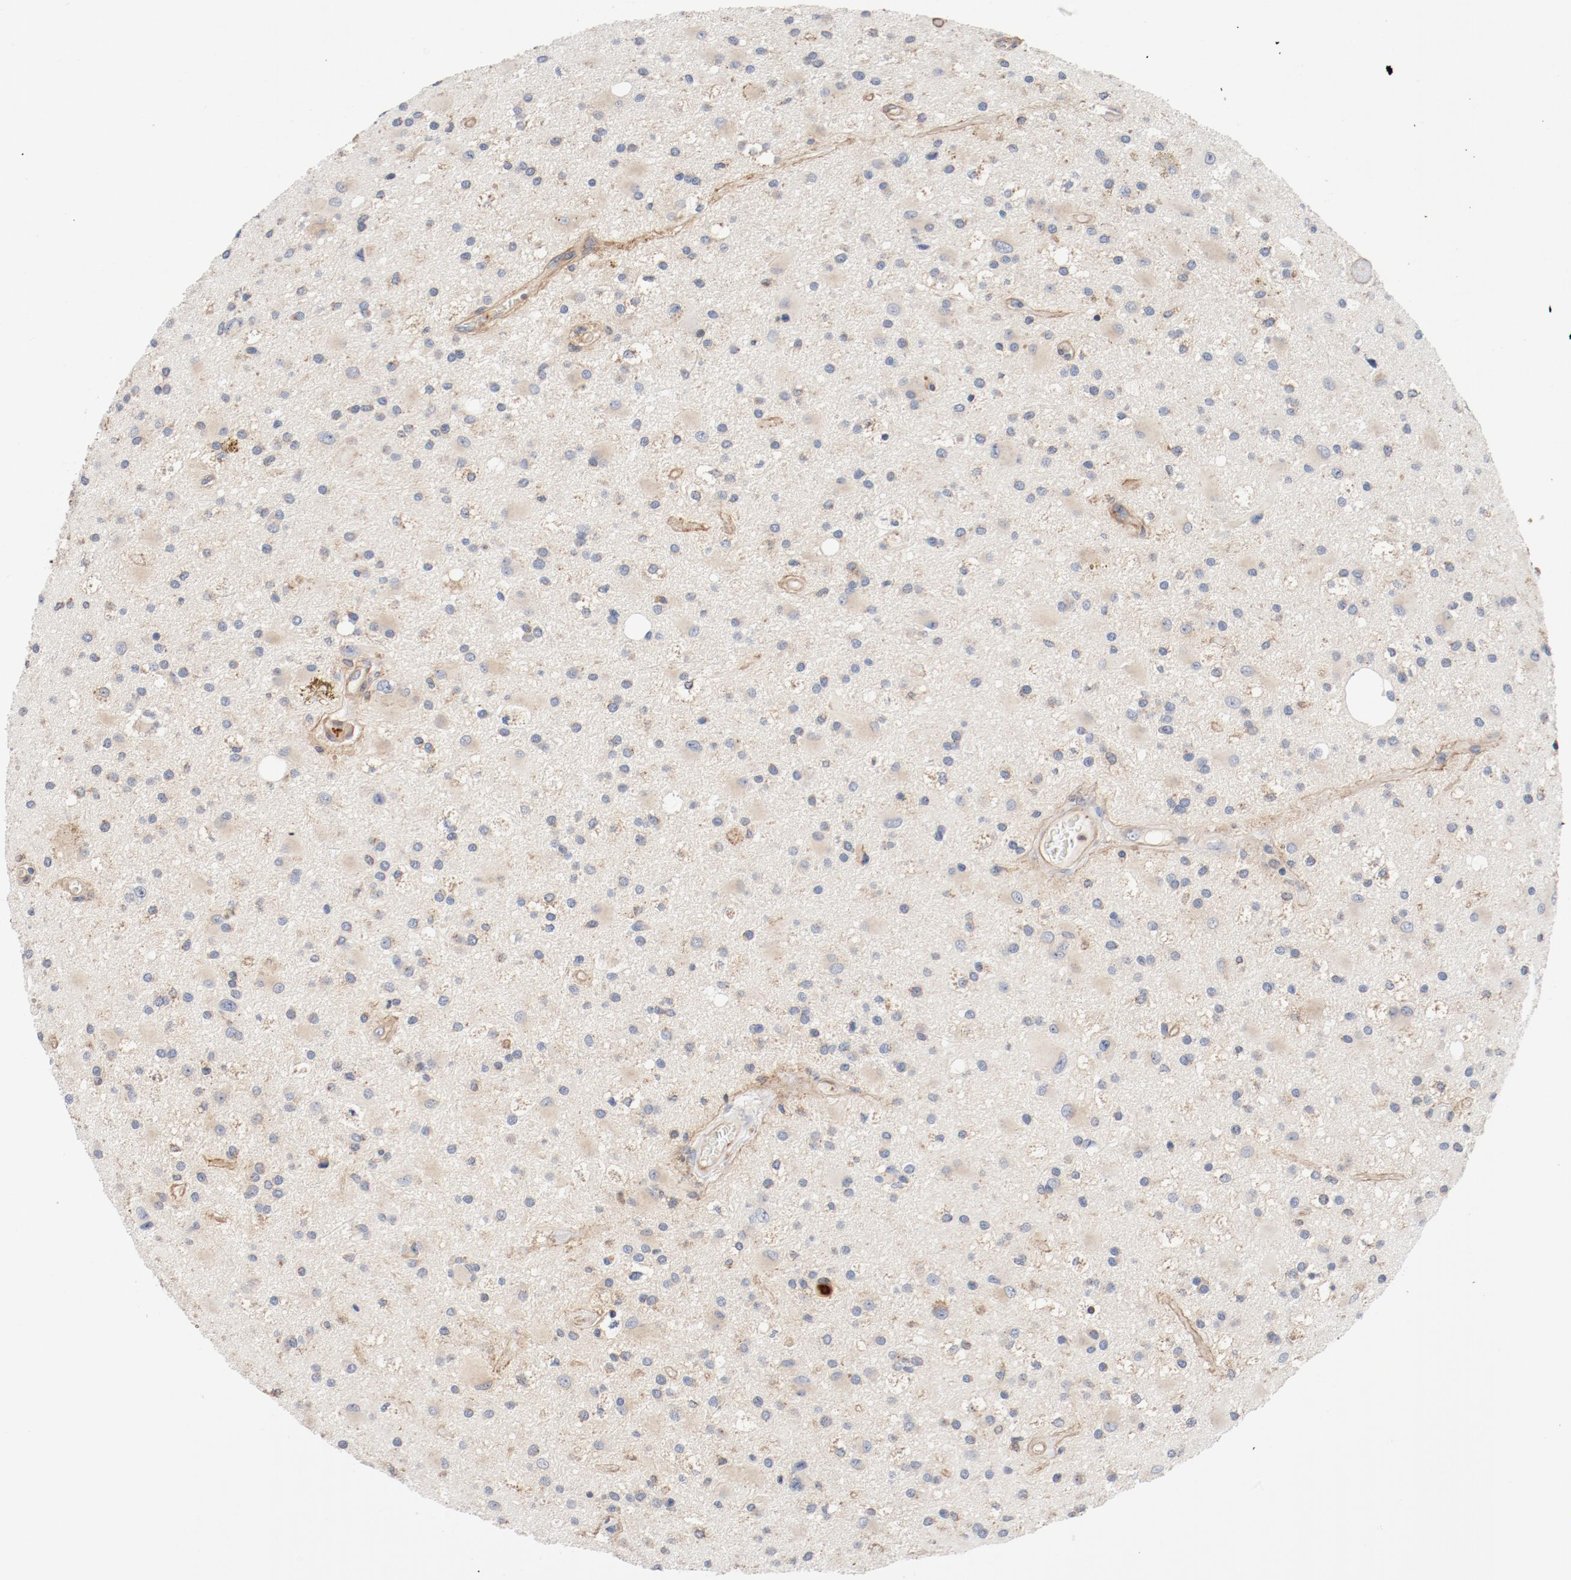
{"staining": {"intensity": "weak", "quantity": "25%-75%", "location": "cytoplasmic/membranous"}, "tissue": "glioma", "cell_type": "Tumor cells", "image_type": "cancer", "snomed": [{"axis": "morphology", "description": "Glioma, malignant, Low grade"}, {"axis": "topography", "description": "Brain"}], "caption": "Protein positivity by immunohistochemistry demonstrates weak cytoplasmic/membranous positivity in about 25%-75% of tumor cells in glioma.", "gene": "ILK", "patient": {"sex": "male", "age": 58}}